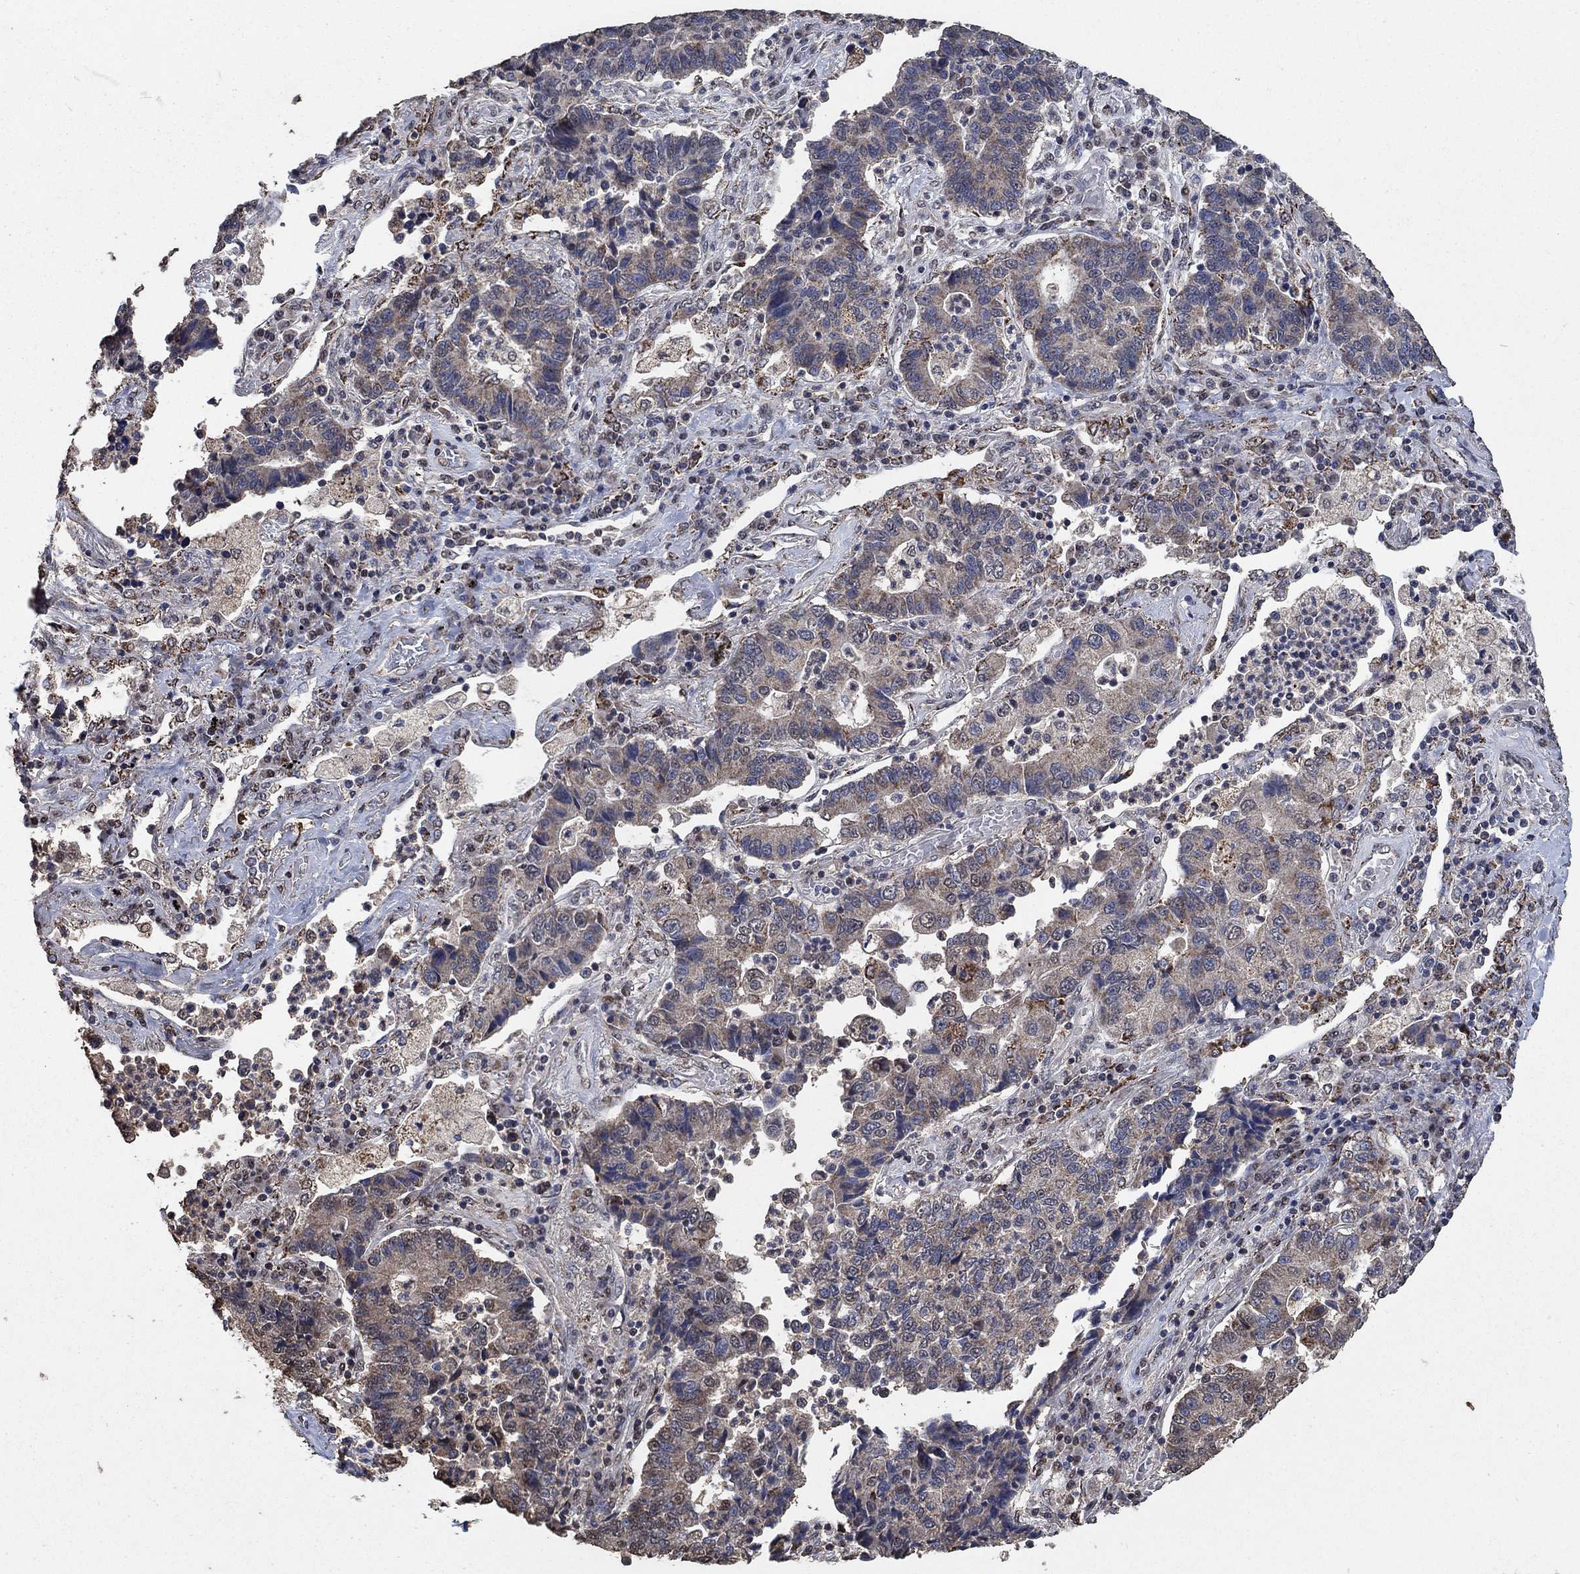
{"staining": {"intensity": "weak", "quantity": ">75%", "location": "cytoplasmic/membranous"}, "tissue": "lung cancer", "cell_type": "Tumor cells", "image_type": "cancer", "snomed": [{"axis": "morphology", "description": "Adenocarcinoma, NOS"}, {"axis": "topography", "description": "Lung"}], "caption": "The image shows immunohistochemical staining of adenocarcinoma (lung). There is weak cytoplasmic/membranous expression is identified in approximately >75% of tumor cells.", "gene": "MRPS24", "patient": {"sex": "female", "age": 57}}